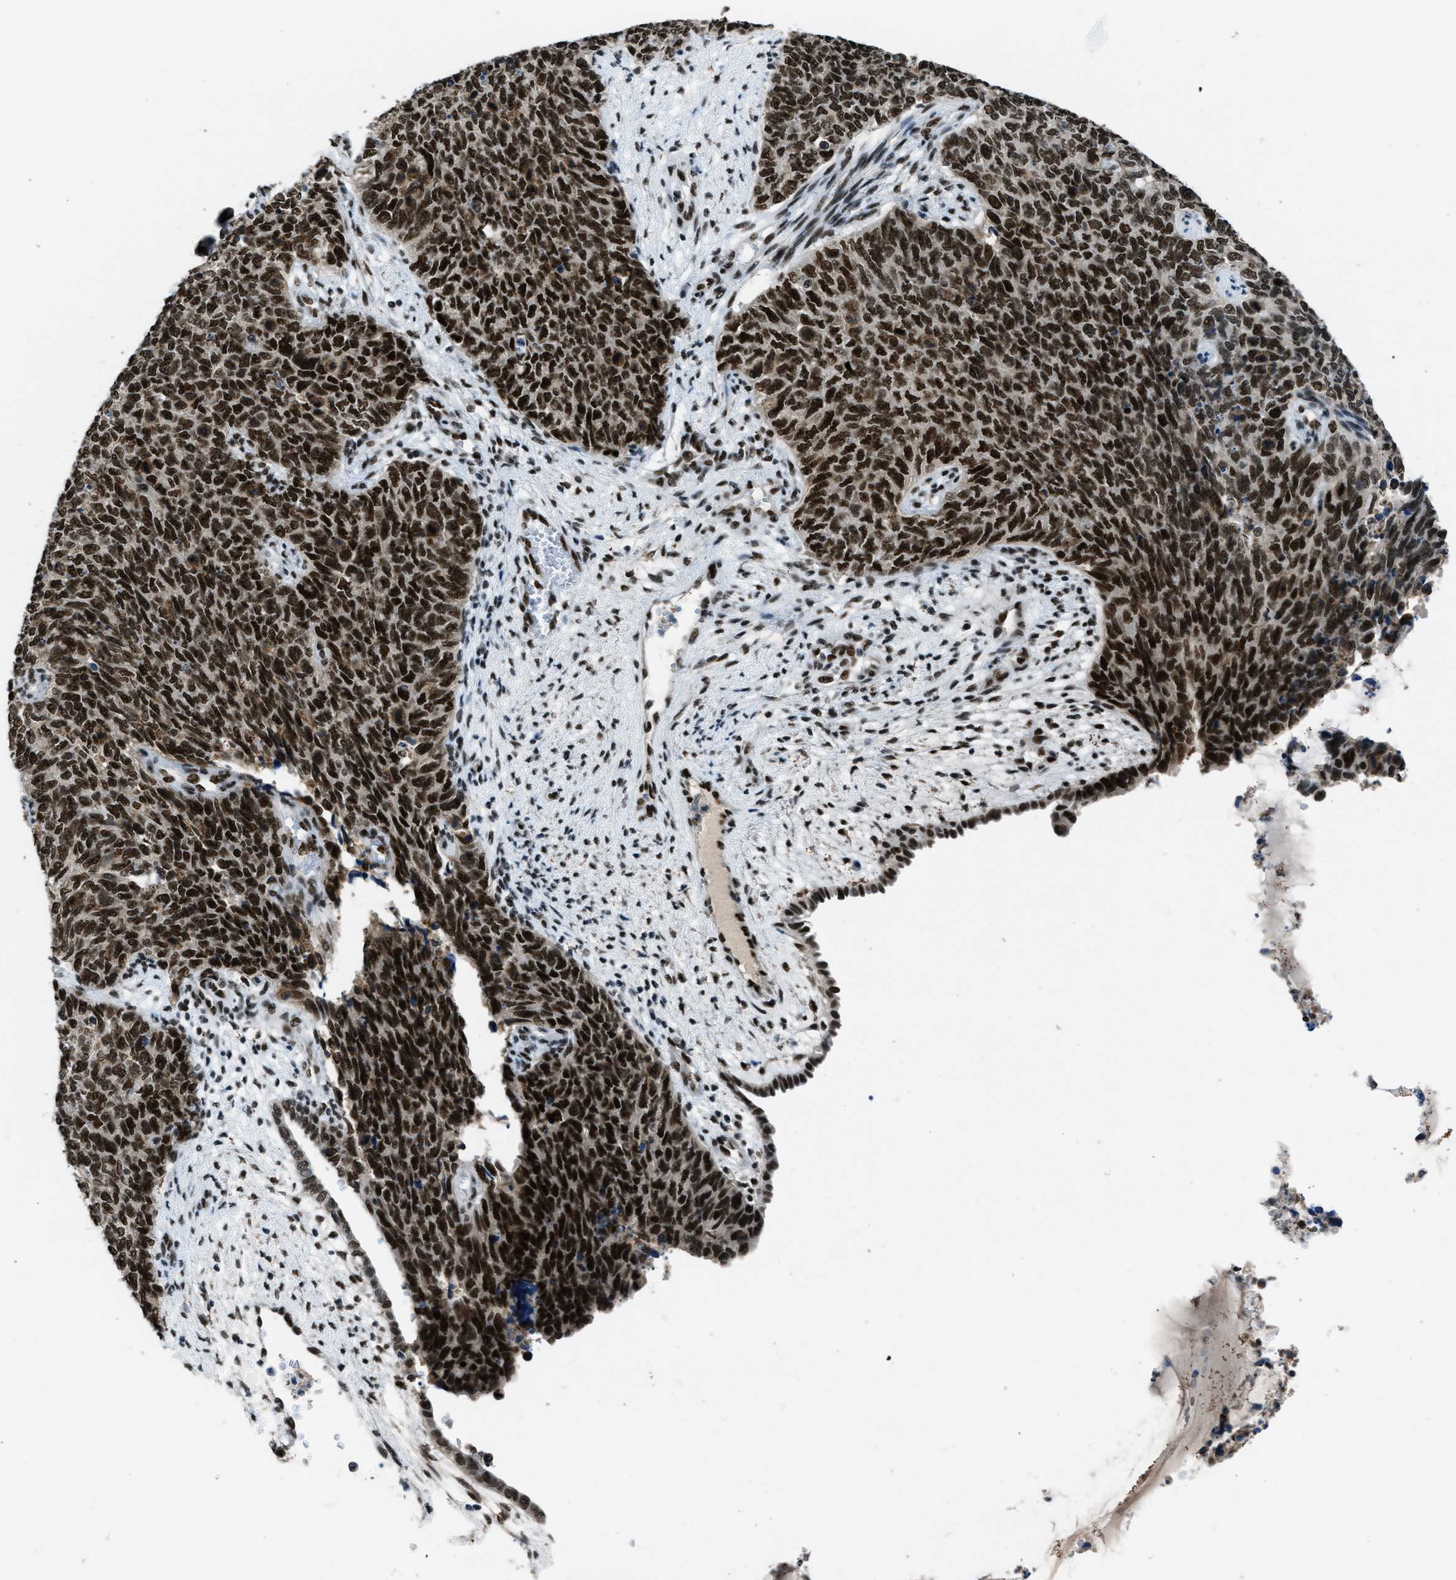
{"staining": {"intensity": "strong", "quantity": ">75%", "location": "nuclear"}, "tissue": "cervical cancer", "cell_type": "Tumor cells", "image_type": "cancer", "snomed": [{"axis": "morphology", "description": "Squamous cell carcinoma, NOS"}, {"axis": "topography", "description": "Cervix"}], "caption": "Brown immunohistochemical staining in human squamous cell carcinoma (cervical) displays strong nuclear positivity in about >75% of tumor cells.", "gene": "GATAD2B", "patient": {"sex": "female", "age": 63}}